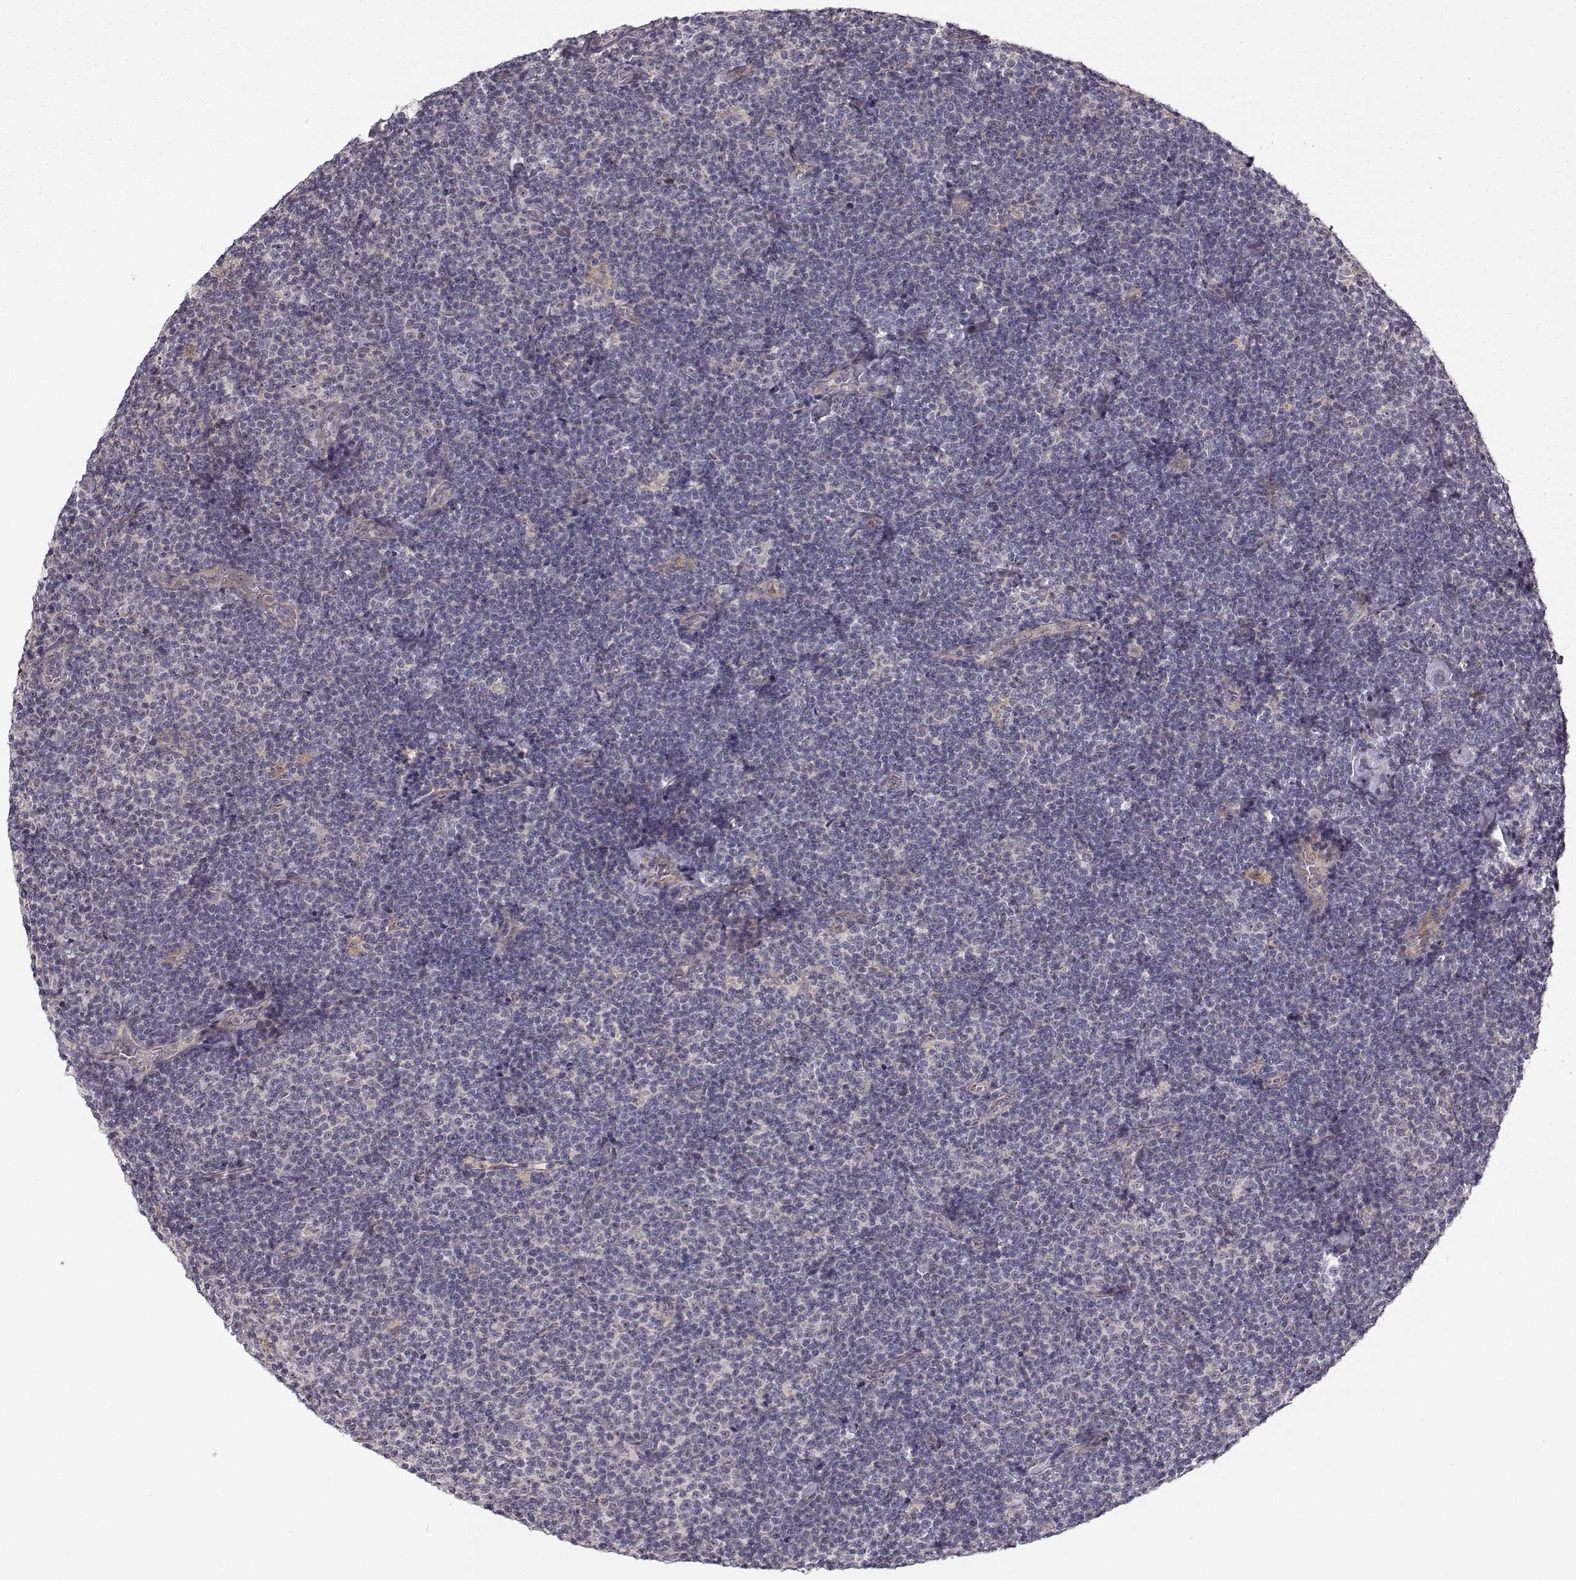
{"staining": {"intensity": "negative", "quantity": "none", "location": "none"}, "tissue": "lymphoma", "cell_type": "Tumor cells", "image_type": "cancer", "snomed": [{"axis": "morphology", "description": "Malignant lymphoma, non-Hodgkin's type, Low grade"}, {"axis": "topography", "description": "Lymph node"}], "caption": "Protein analysis of low-grade malignant lymphoma, non-Hodgkin's type demonstrates no significant positivity in tumor cells. Brightfield microscopy of immunohistochemistry stained with DAB (3,3'-diaminobenzidine) (brown) and hematoxylin (blue), captured at high magnification.", "gene": "MED12L", "patient": {"sex": "male", "age": 81}}